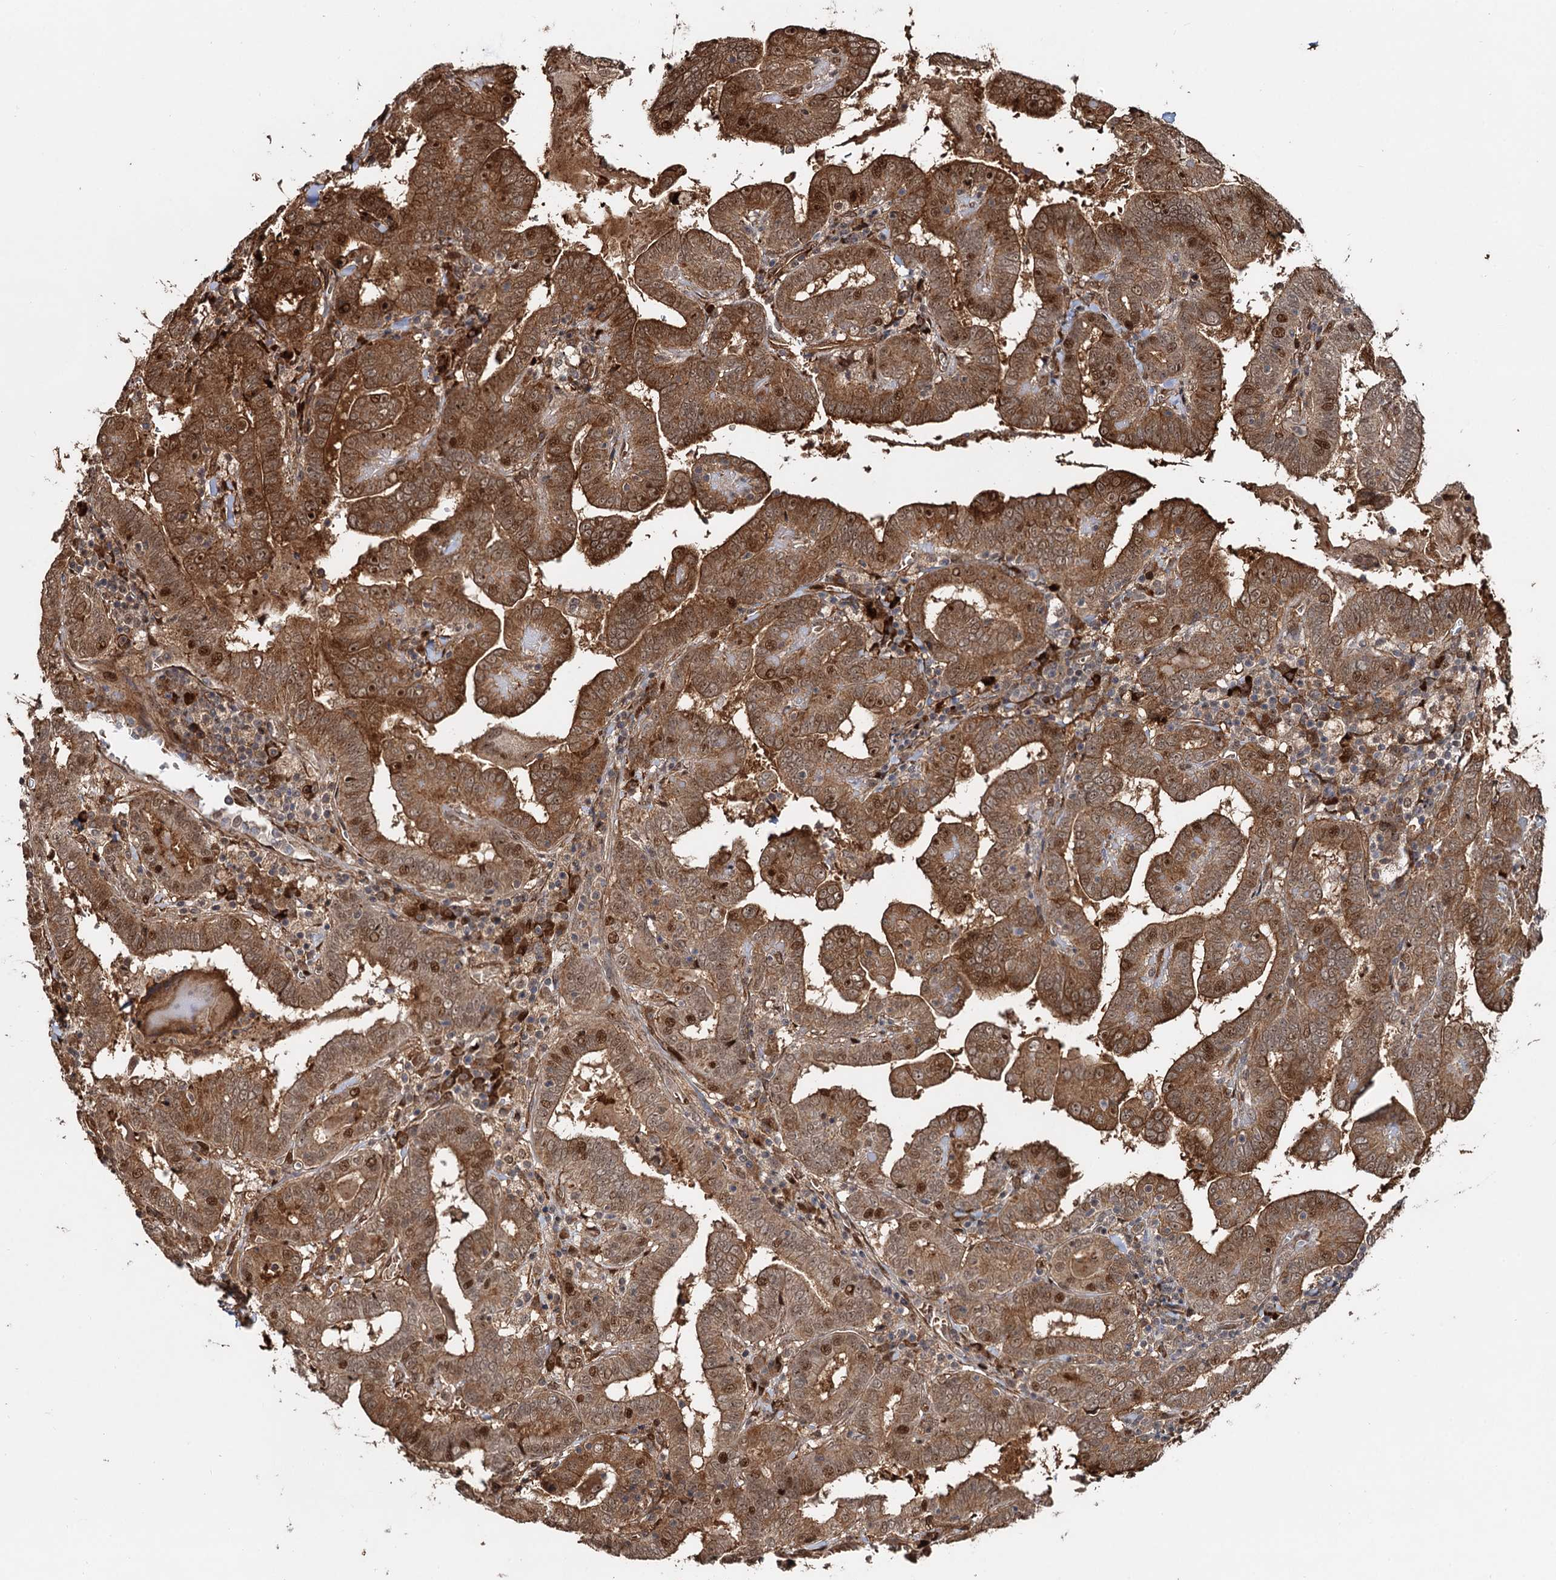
{"staining": {"intensity": "moderate", "quantity": ">75%", "location": "cytoplasmic/membranous,nuclear"}, "tissue": "thyroid cancer", "cell_type": "Tumor cells", "image_type": "cancer", "snomed": [{"axis": "morphology", "description": "Papillary adenocarcinoma, NOS"}, {"axis": "topography", "description": "Thyroid gland"}], "caption": "High-power microscopy captured an IHC histopathology image of thyroid papillary adenocarcinoma, revealing moderate cytoplasmic/membranous and nuclear expression in approximately >75% of tumor cells.", "gene": "SNRNP25", "patient": {"sex": "female", "age": 72}}